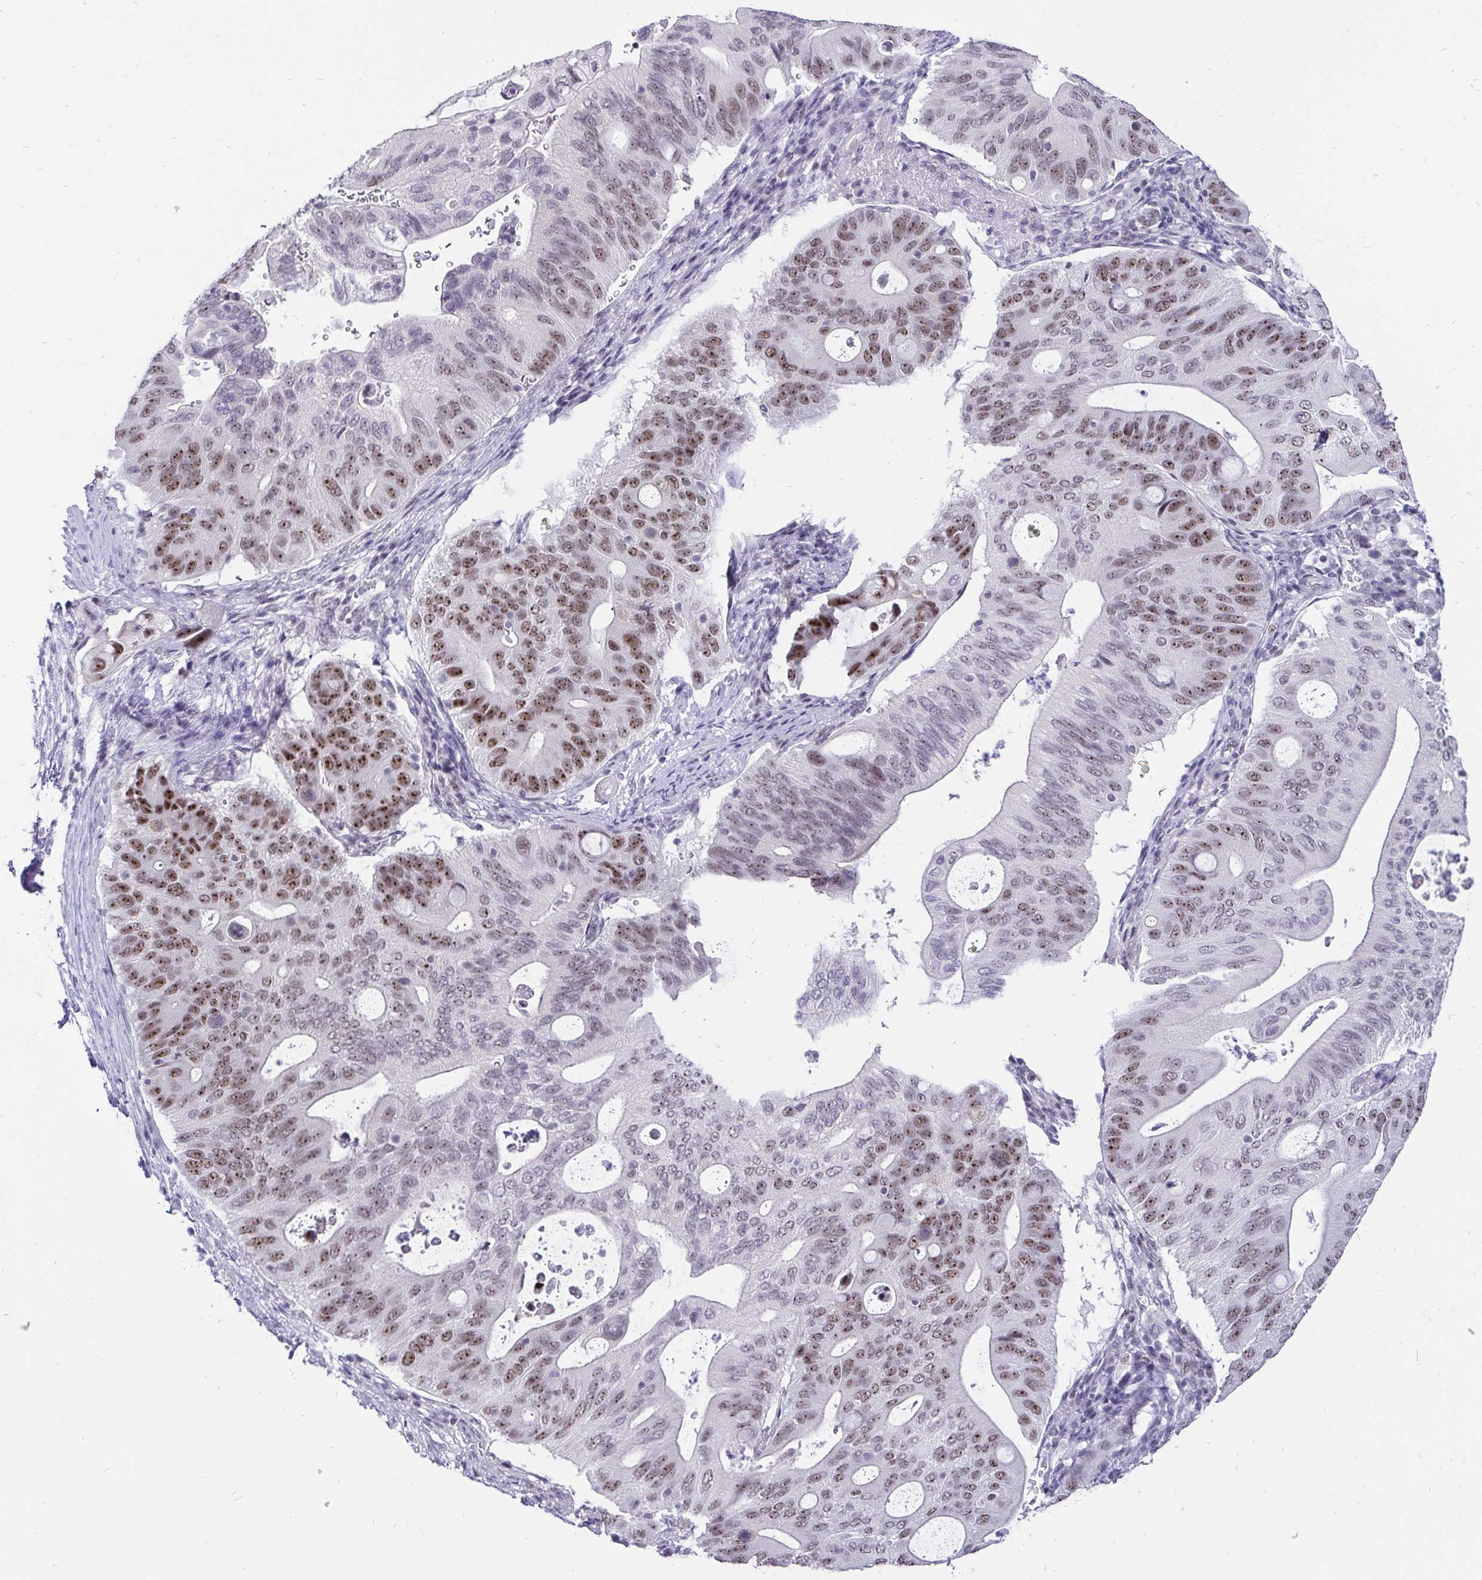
{"staining": {"intensity": "moderate", "quantity": "25%-75%", "location": "nuclear"}, "tissue": "pancreatic cancer", "cell_type": "Tumor cells", "image_type": "cancer", "snomed": [{"axis": "morphology", "description": "Adenocarcinoma, NOS"}, {"axis": "topography", "description": "Pancreas"}], "caption": "Protein expression analysis of pancreatic adenocarcinoma displays moderate nuclear expression in about 25%-75% of tumor cells.", "gene": "ZNF860", "patient": {"sex": "female", "age": 72}}